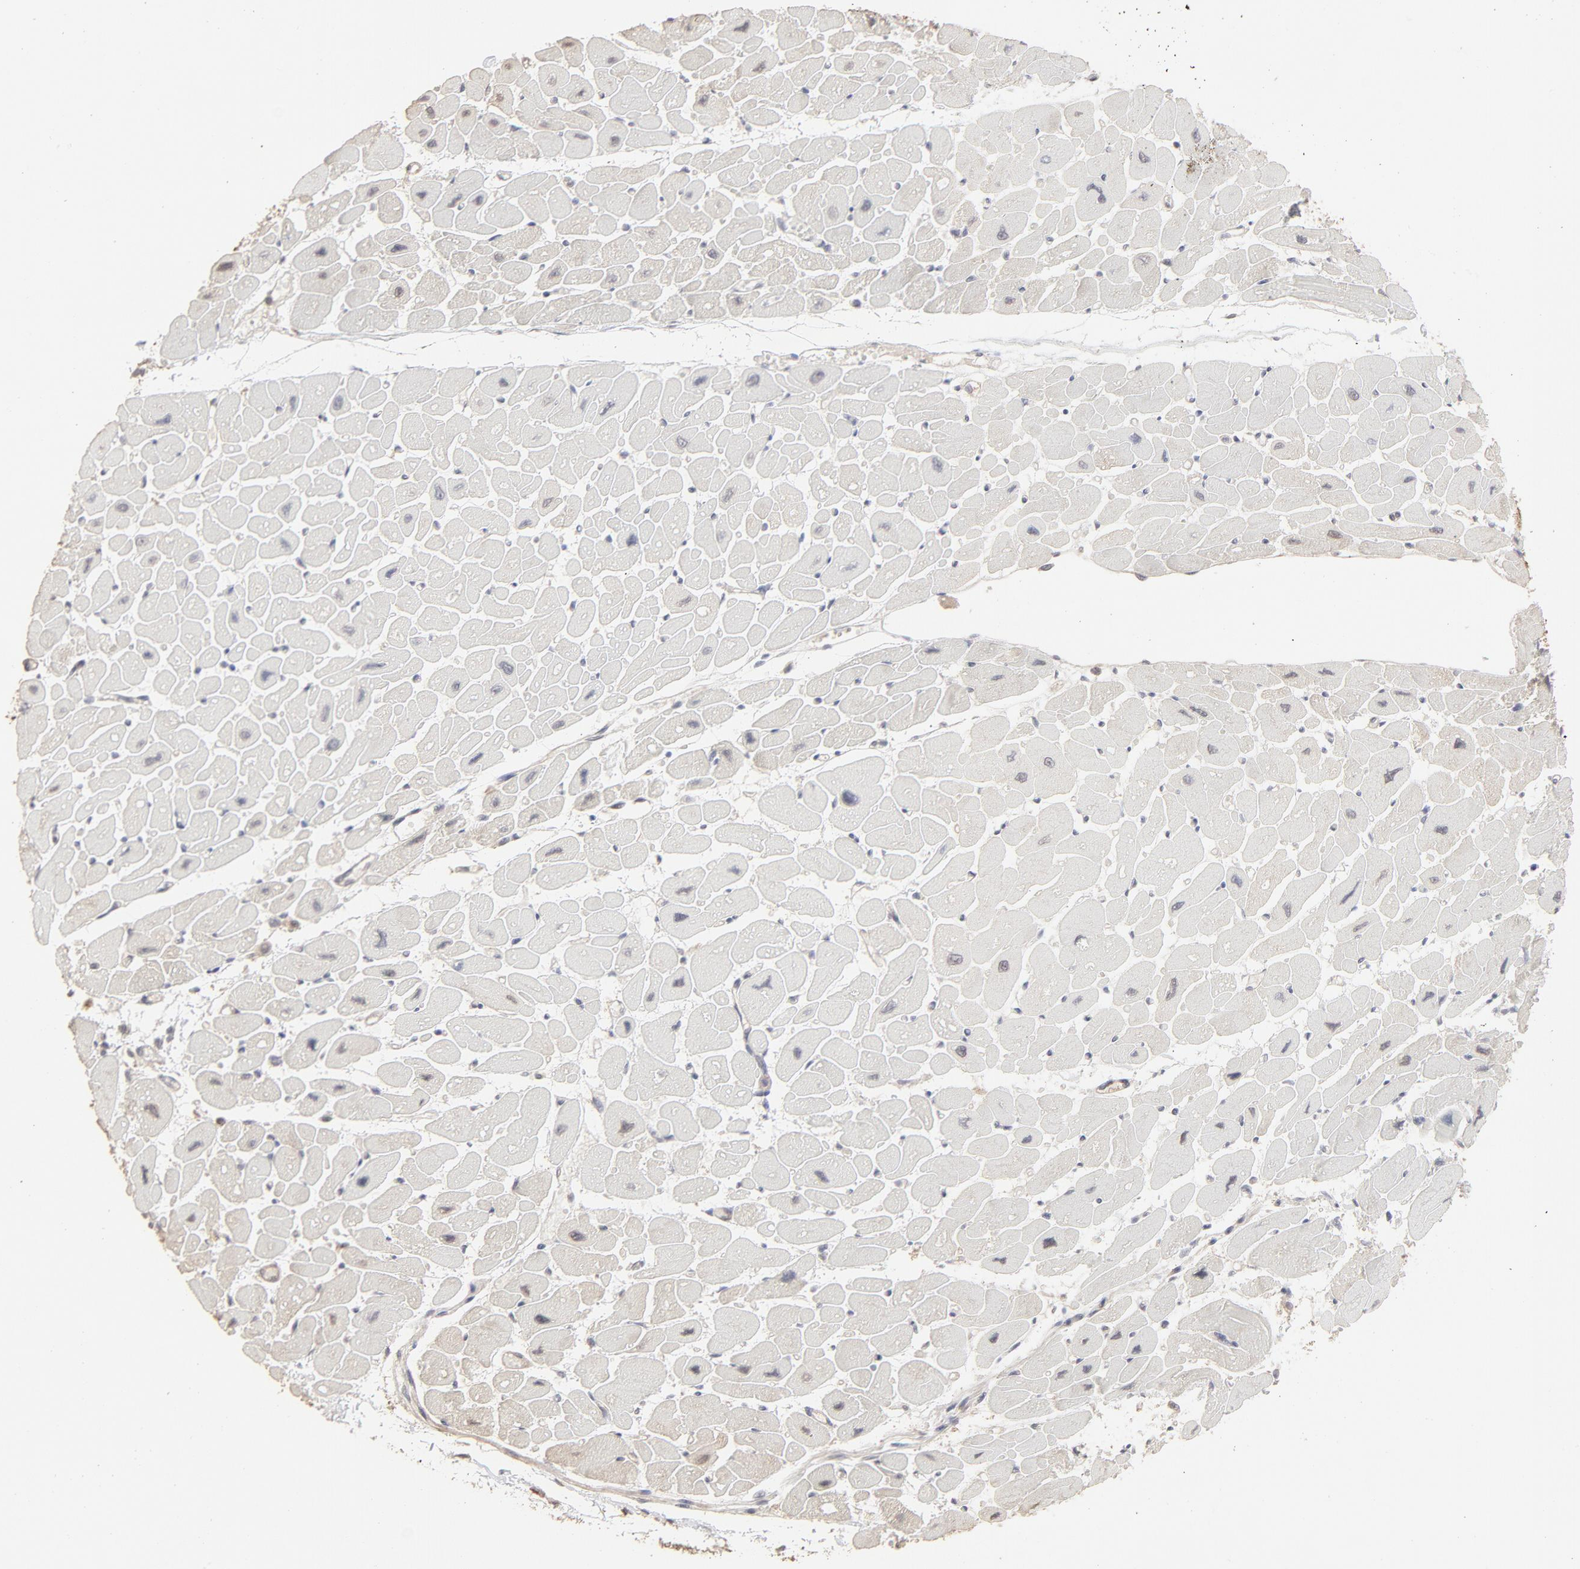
{"staining": {"intensity": "weak", "quantity": ">75%", "location": "cytoplasmic/membranous"}, "tissue": "heart muscle", "cell_type": "Cardiomyocytes", "image_type": "normal", "snomed": [{"axis": "morphology", "description": "Normal tissue, NOS"}, {"axis": "topography", "description": "Heart"}], "caption": "Immunohistochemical staining of normal heart muscle exhibits >75% levels of weak cytoplasmic/membranous protein staining in about >75% of cardiomyocytes.", "gene": "PPP2CA", "patient": {"sex": "female", "age": 54}}